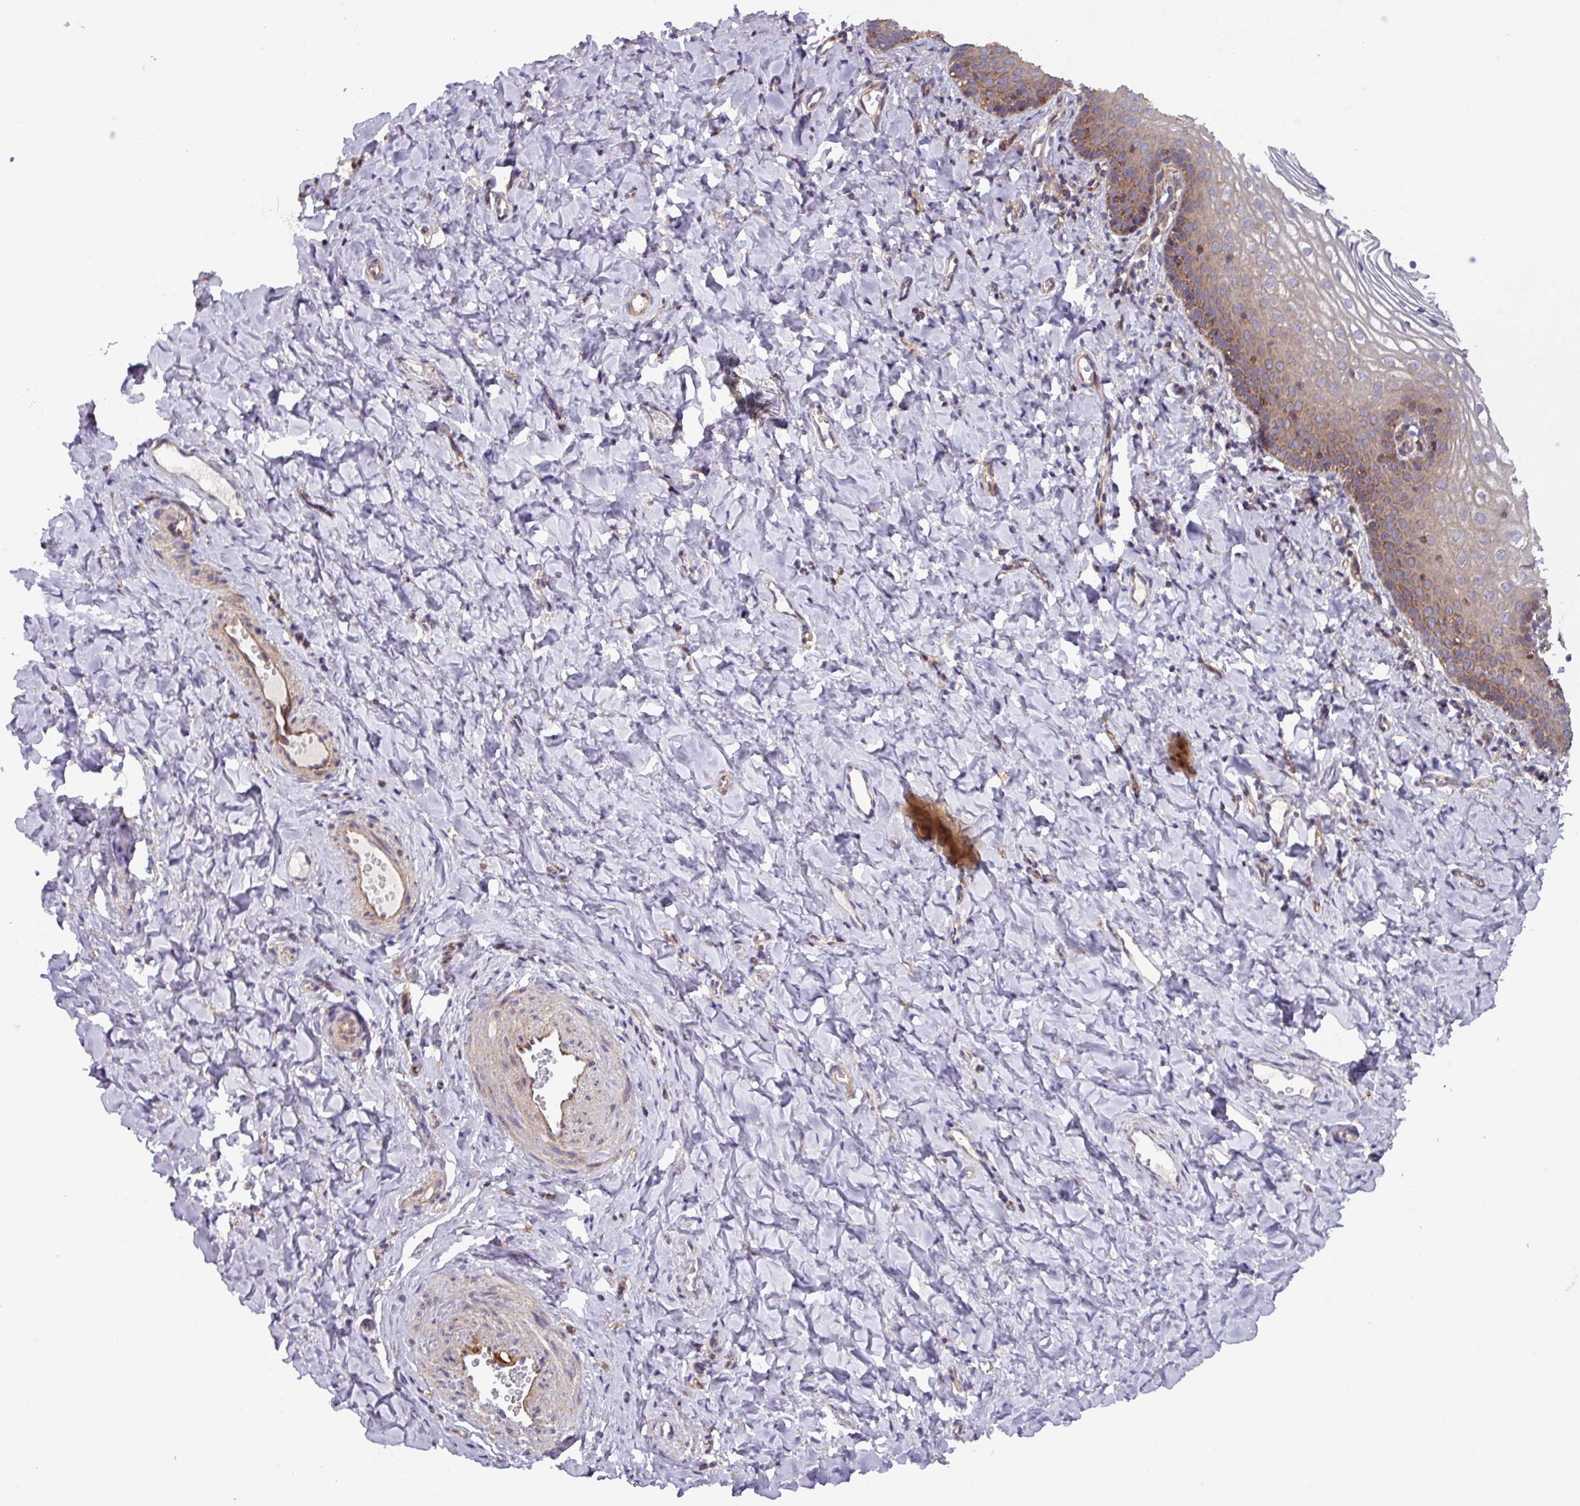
{"staining": {"intensity": "moderate", "quantity": "25%-75%", "location": "cytoplasmic/membranous"}, "tissue": "vagina", "cell_type": "Squamous epithelial cells", "image_type": "normal", "snomed": [{"axis": "morphology", "description": "Normal tissue, NOS"}, {"axis": "topography", "description": "Vagina"}], "caption": "About 25%-75% of squamous epithelial cells in unremarkable vagina display moderate cytoplasmic/membranous protein staining as visualized by brown immunohistochemical staining.", "gene": "PLEKHD1", "patient": {"sex": "female", "age": 60}}